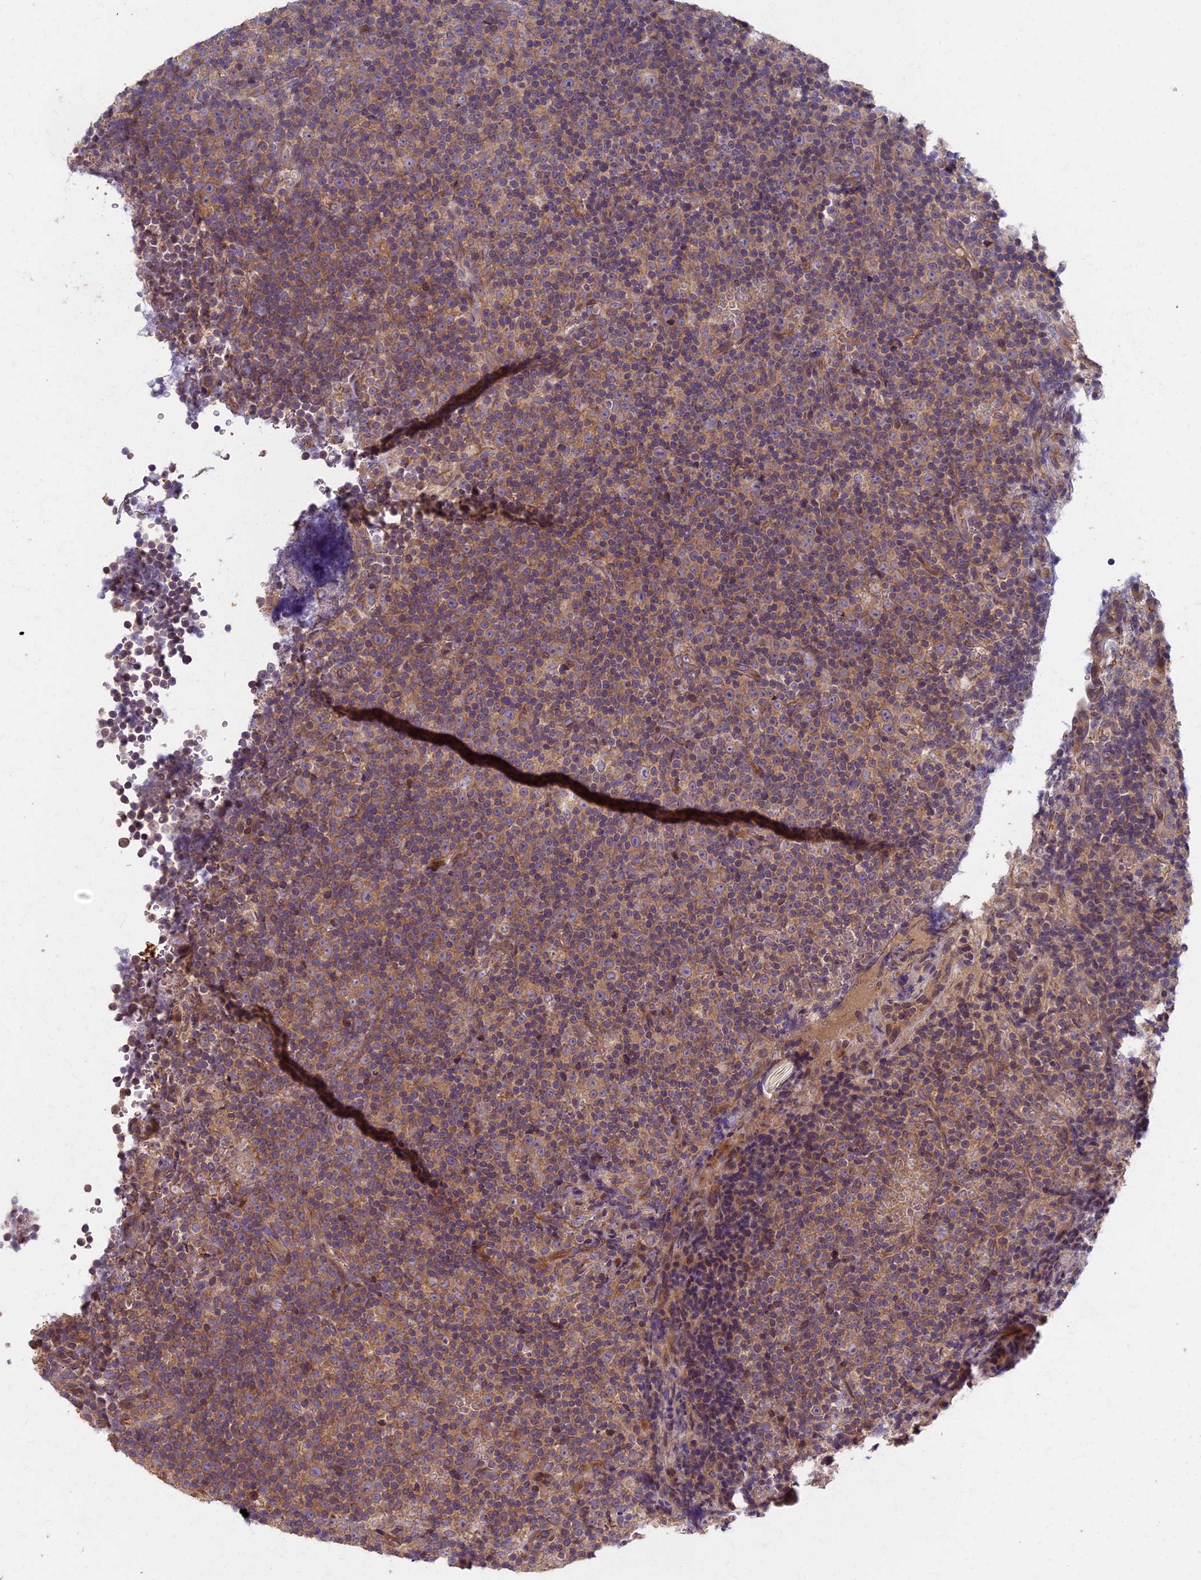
{"staining": {"intensity": "moderate", "quantity": "25%-75%", "location": "cytoplasmic/membranous"}, "tissue": "lymphoma", "cell_type": "Tumor cells", "image_type": "cancer", "snomed": [{"axis": "morphology", "description": "Malignant lymphoma, non-Hodgkin's type, Low grade"}, {"axis": "topography", "description": "Lymph node"}], "caption": "This photomicrograph displays IHC staining of human malignant lymphoma, non-Hodgkin's type (low-grade), with medium moderate cytoplasmic/membranous expression in about 25%-75% of tumor cells.", "gene": "AP4E1", "patient": {"sex": "female", "age": 67}}